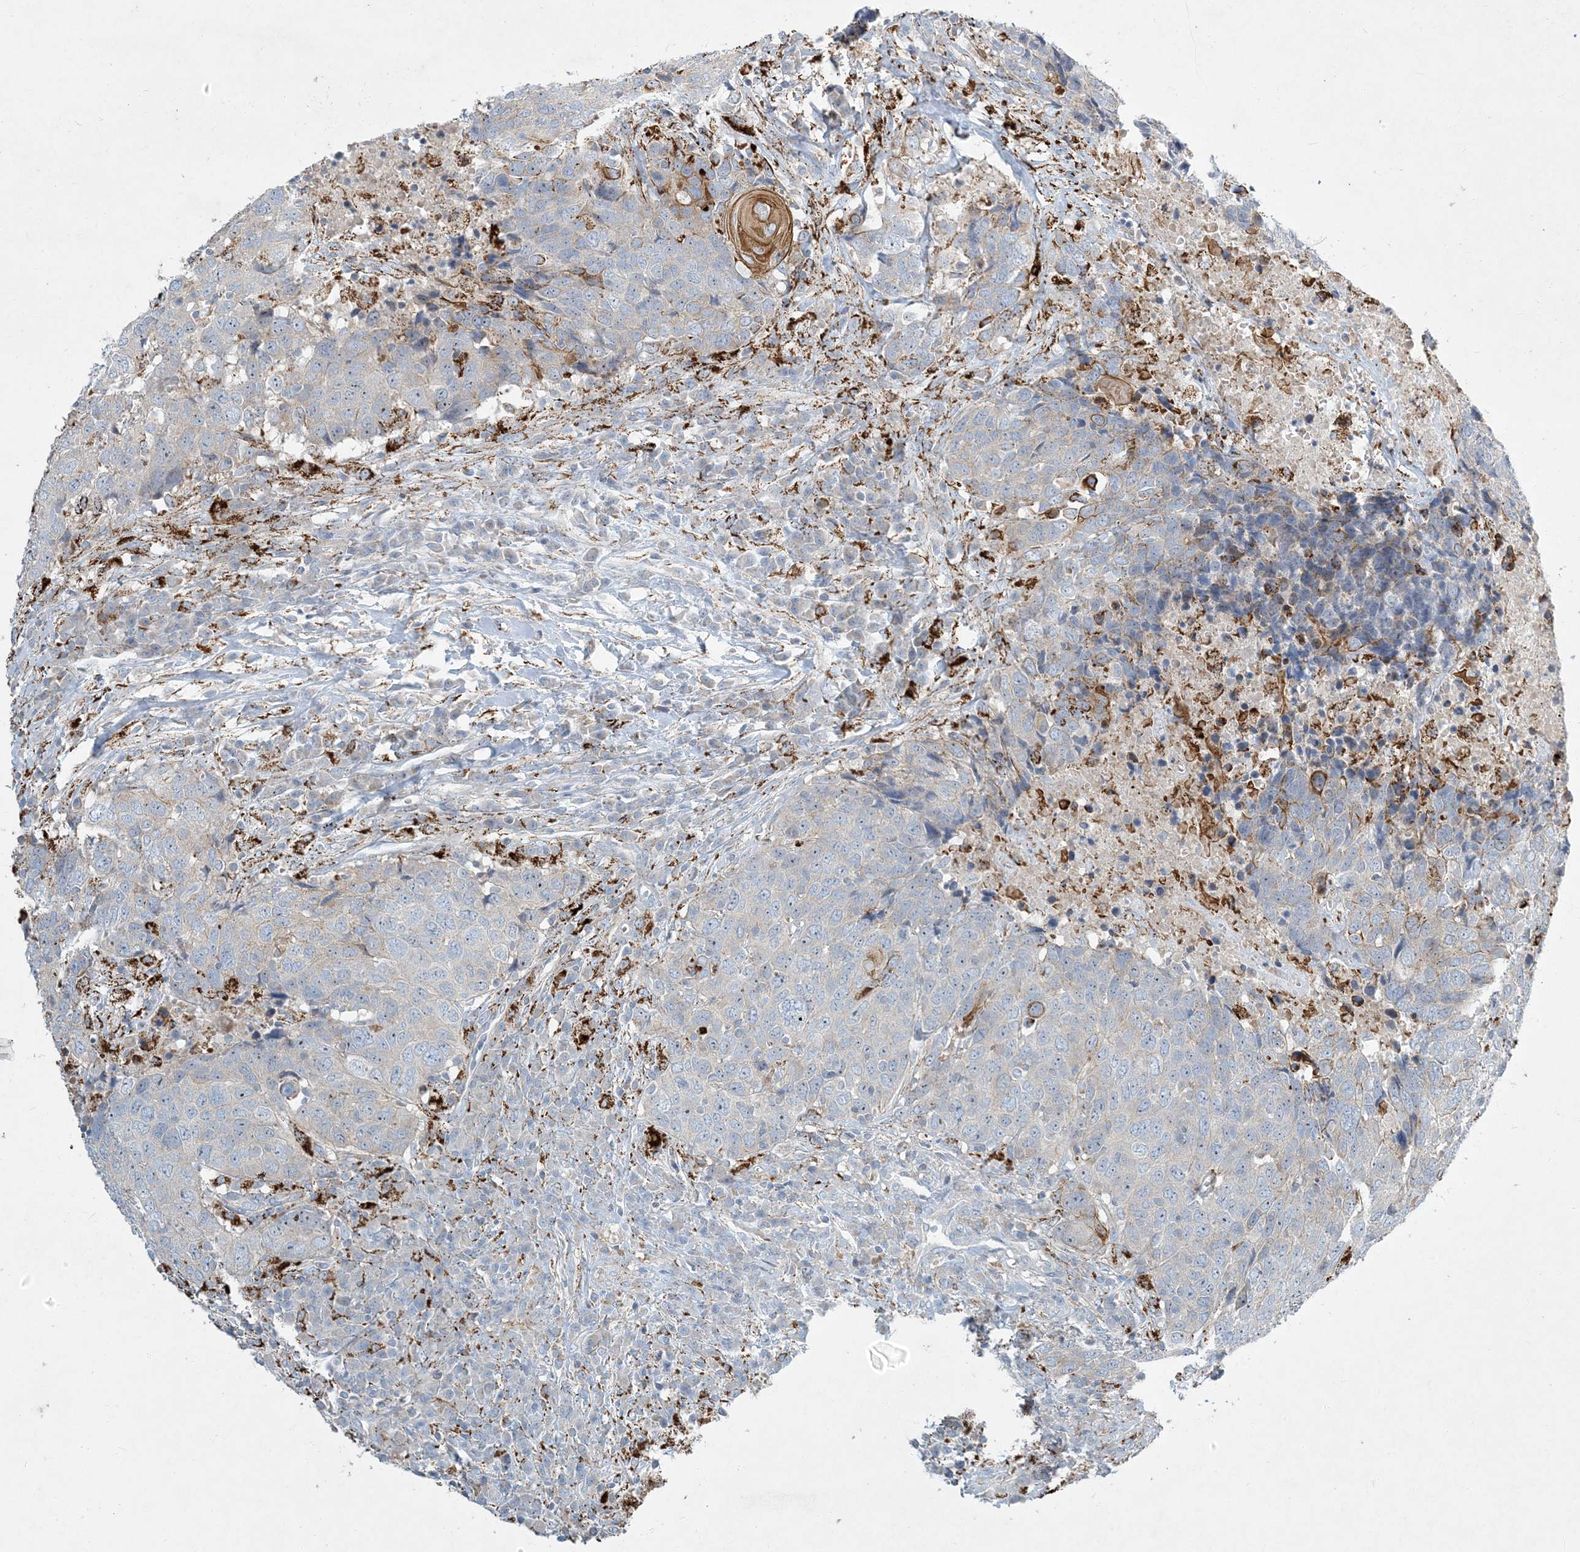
{"staining": {"intensity": "weak", "quantity": "<25%", "location": "cytoplasmic/membranous"}, "tissue": "head and neck cancer", "cell_type": "Tumor cells", "image_type": "cancer", "snomed": [{"axis": "morphology", "description": "Squamous cell carcinoma, NOS"}, {"axis": "topography", "description": "Head-Neck"}], "caption": "An immunohistochemistry (IHC) image of head and neck cancer (squamous cell carcinoma) is shown. There is no staining in tumor cells of head and neck cancer (squamous cell carcinoma).", "gene": "LTN1", "patient": {"sex": "male", "age": 66}}